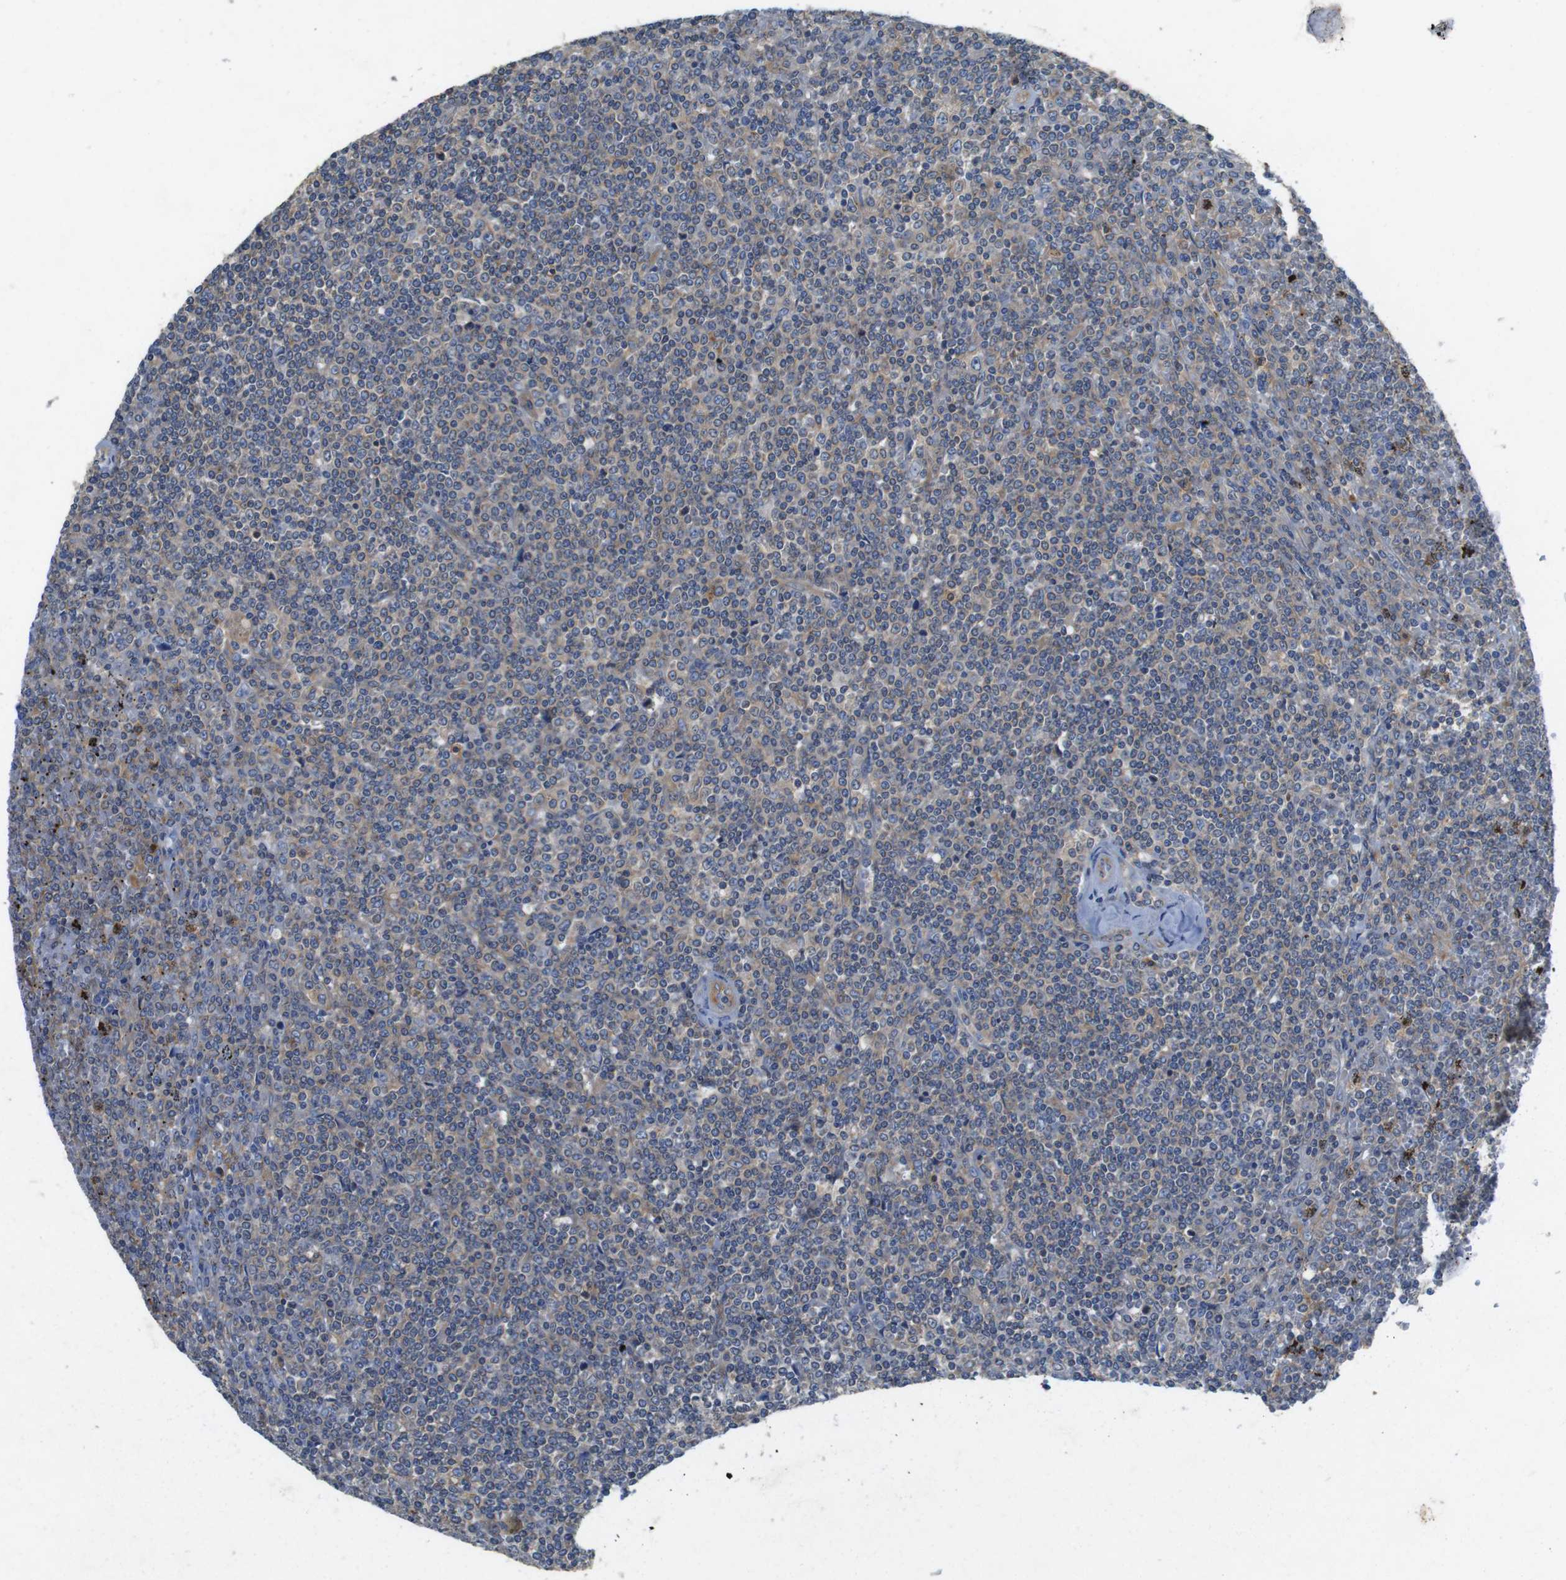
{"staining": {"intensity": "weak", "quantity": "<25%", "location": "cytoplasmic/membranous"}, "tissue": "lymphoma", "cell_type": "Tumor cells", "image_type": "cancer", "snomed": [{"axis": "morphology", "description": "Malignant lymphoma, non-Hodgkin's type, Low grade"}, {"axis": "topography", "description": "Spleen"}], "caption": "This is an immunohistochemistry (IHC) micrograph of human lymphoma. There is no expression in tumor cells.", "gene": "DCTN1", "patient": {"sex": "female", "age": 19}}